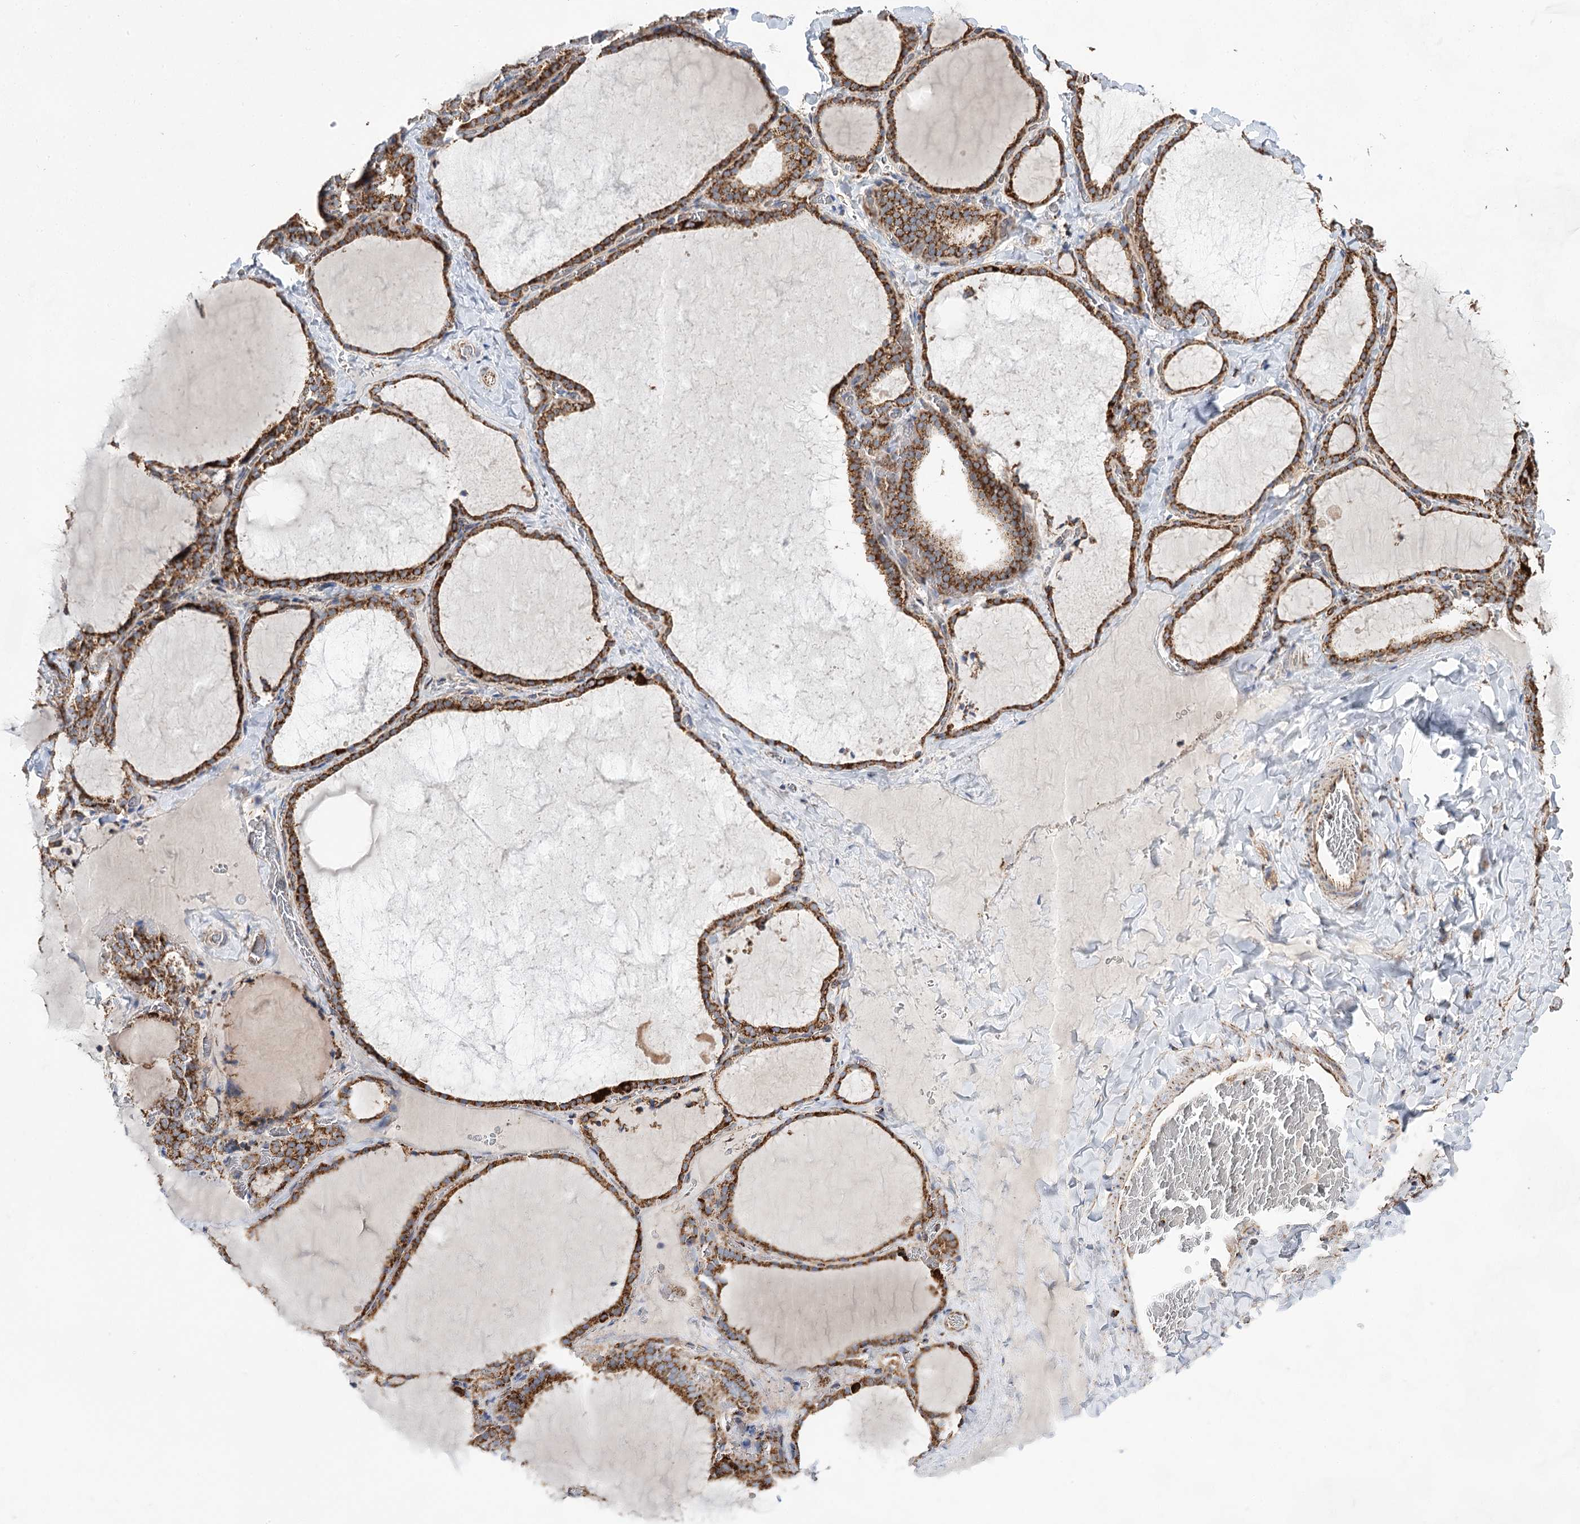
{"staining": {"intensity": "strong", "quantity": ">75%", "location": "cytoplasmic/membranous"}, "tissue": "thyroid gland", "cell_type": "Glandular cells", "image_type": "normal", "snomed": [{"axis": "morphology", "description": "Normal tissue, NOS"}, {"axis": "topography", "description": "Thyroid gland"}], "caption": "Glandular cells display high levels of strong cytoplasmic/membranous staining in about >75% of cells in unremarkable thyroid gland. (brown staining indicates protein expression, while blue staining denotes nuclei).", "gene": "NADK2", "patient": {"sex": "female", "age": 22}}